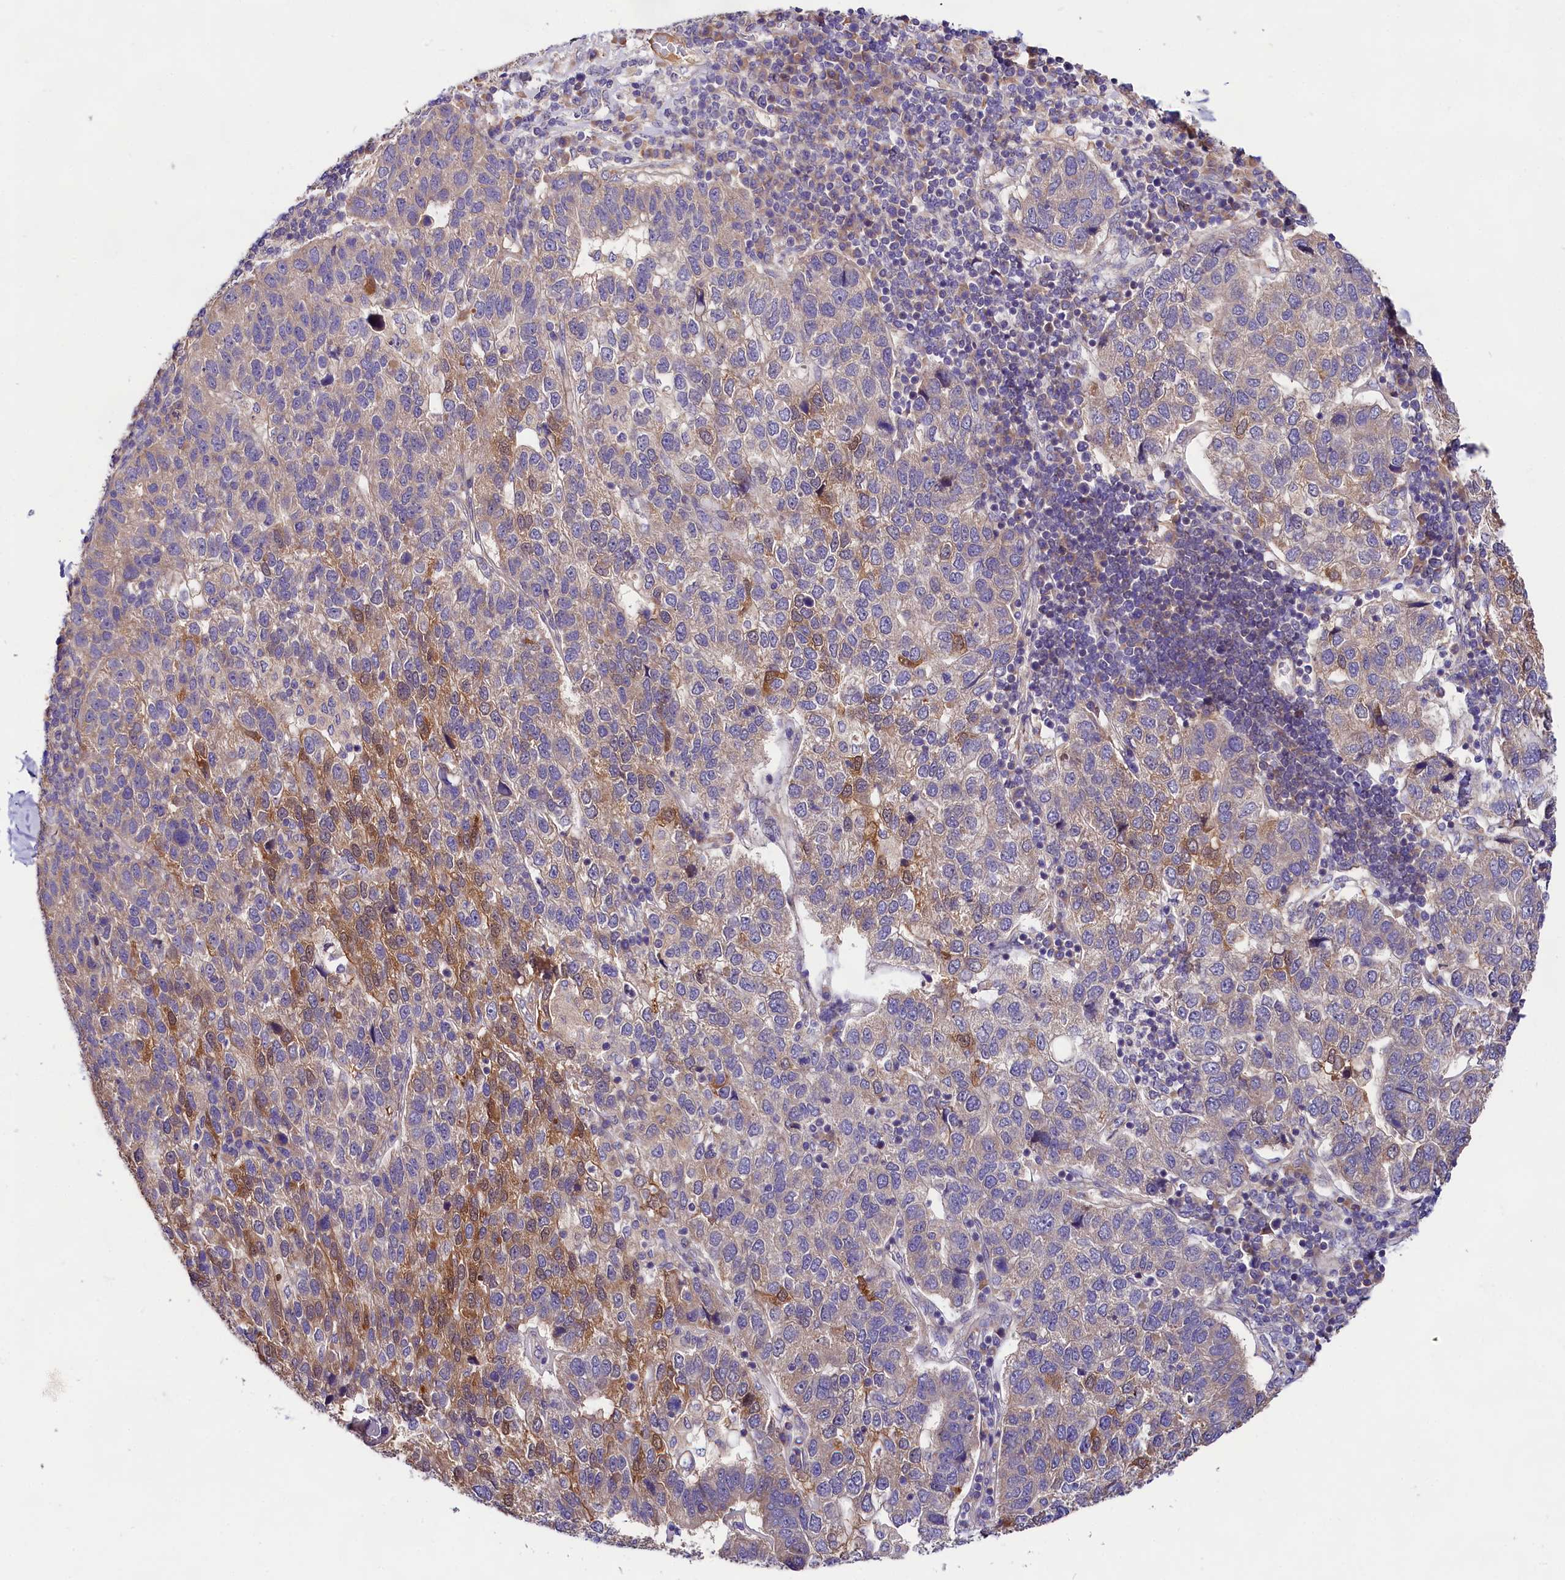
{"staining": {"intensity": "moderate", "quantity": "<25%", "location": "cytoplasmic/membranous"}, "tissue": "pancreatic cancer", "cell_type": "Tumor cells", "image_type": "cancer", "snomed": [{"axis": "morphology", "description": "Adenocarcinoma, NOS"}, {"axis": "topography", "description": "Pancreas"}], "caption": "An image of pancreatic adenocarcinoma stained for a protein shows moderate cytoplasmic/membranous brown staining in tumor cells. The protein of interest is stained brown, and the nuclei are stained in blue (DAB (3,3'-diaminobenzidine) IHC with brightfield microscopy, high magnification).", "gene": "SPG11", "patient": {"sex": "female", "age": 61}}